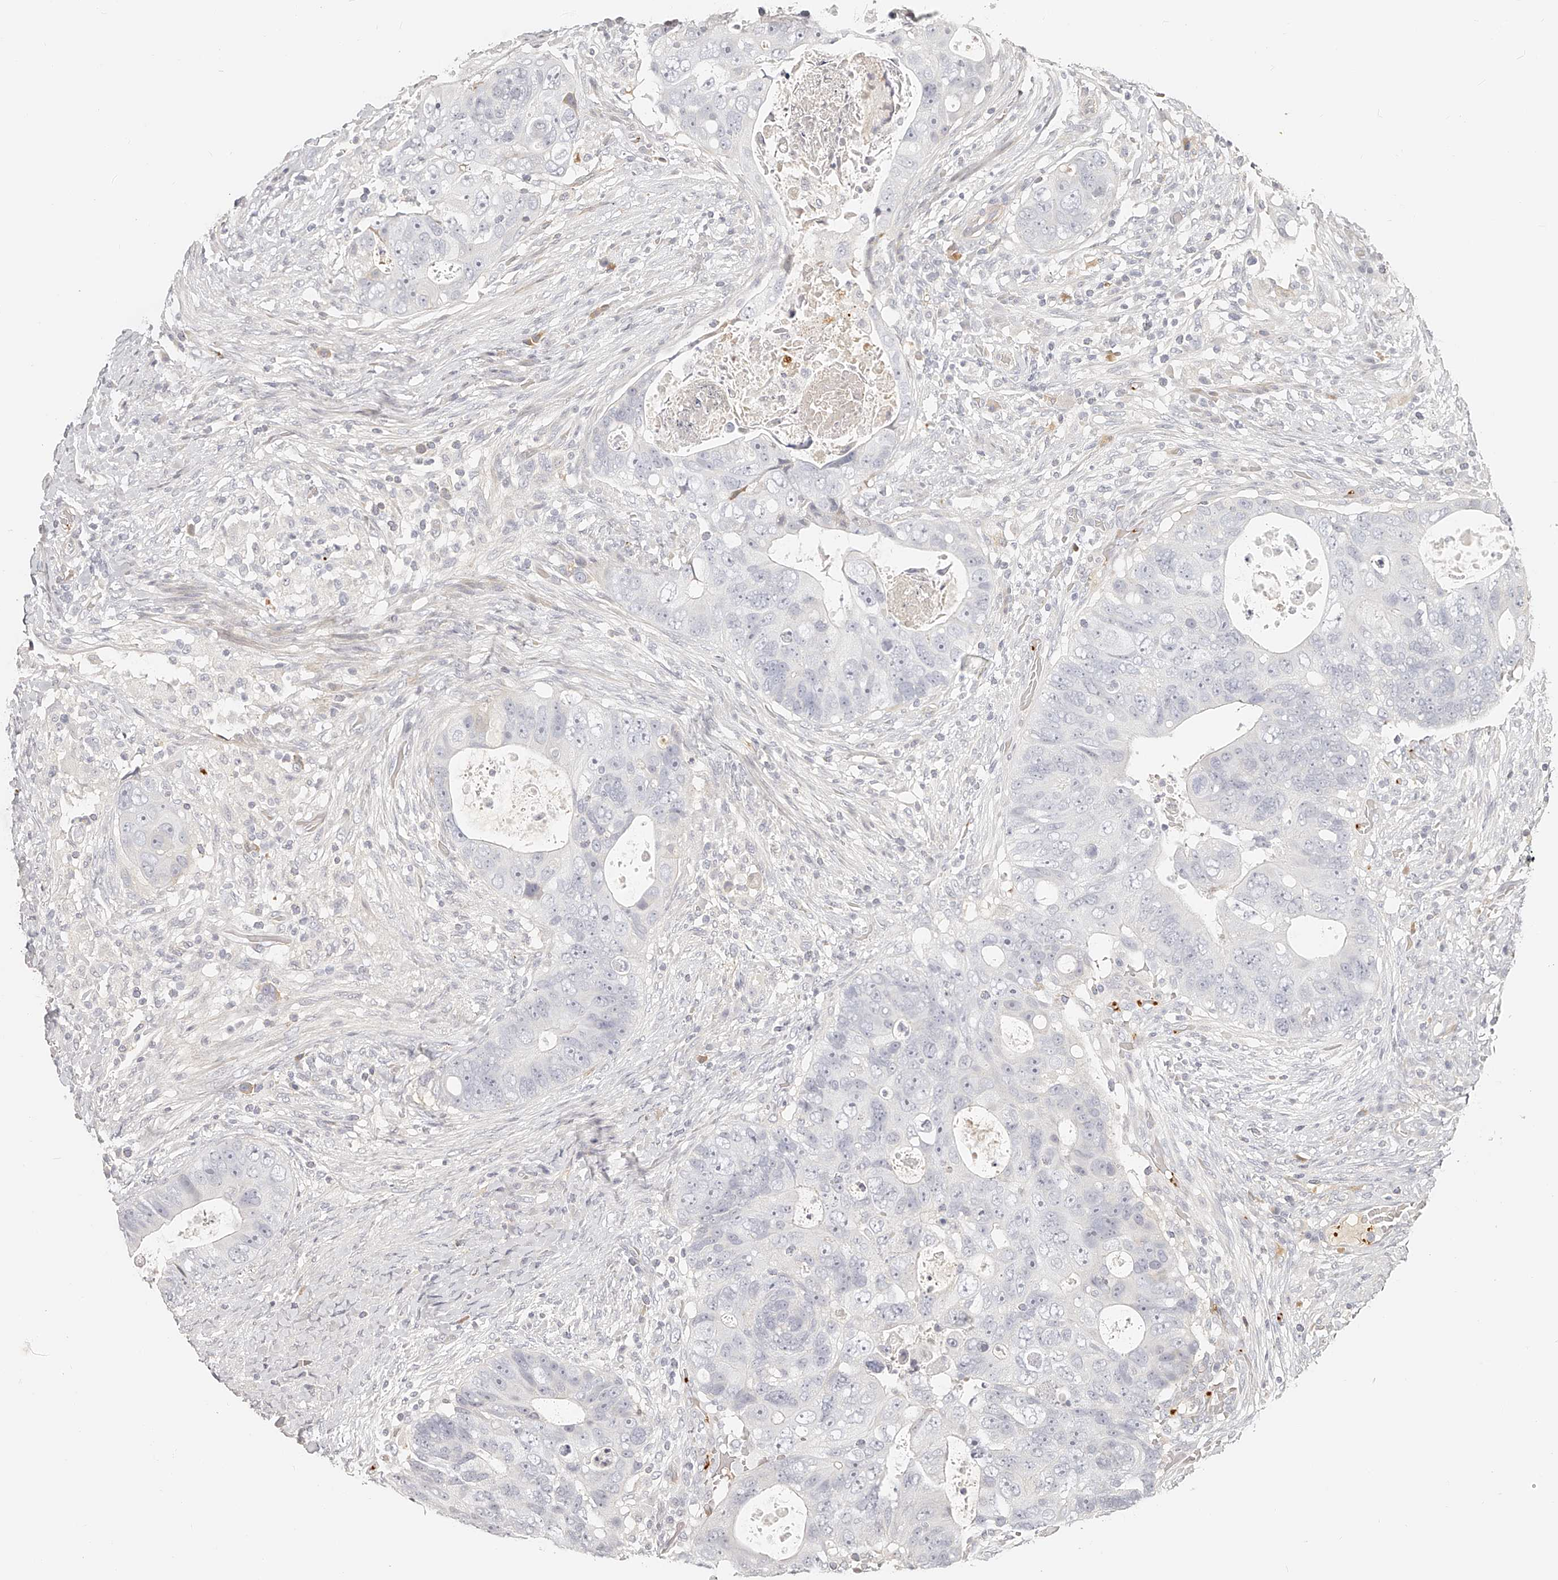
{"staining": {"intensity": "negative", "quantity": "none", "location": "none"}, "tissue": "colorectal cancer", "cell_type": "Tumor cells", "image_type": "cancer", "snomed": [{"axis": "morphology", "description": "Adenocarcinoma, NOS"}, {"axis": "topography", "description": "Rectum"}], "caption": "Immunohistochemistry (IHC) photomicrograph of human colorectal cancer (adenocarcinoma) stained for a protein (brown), which shows no staining in tumor cells.", "gene": "ITGB3", "patient": {"sex": "male", "age": 59}}